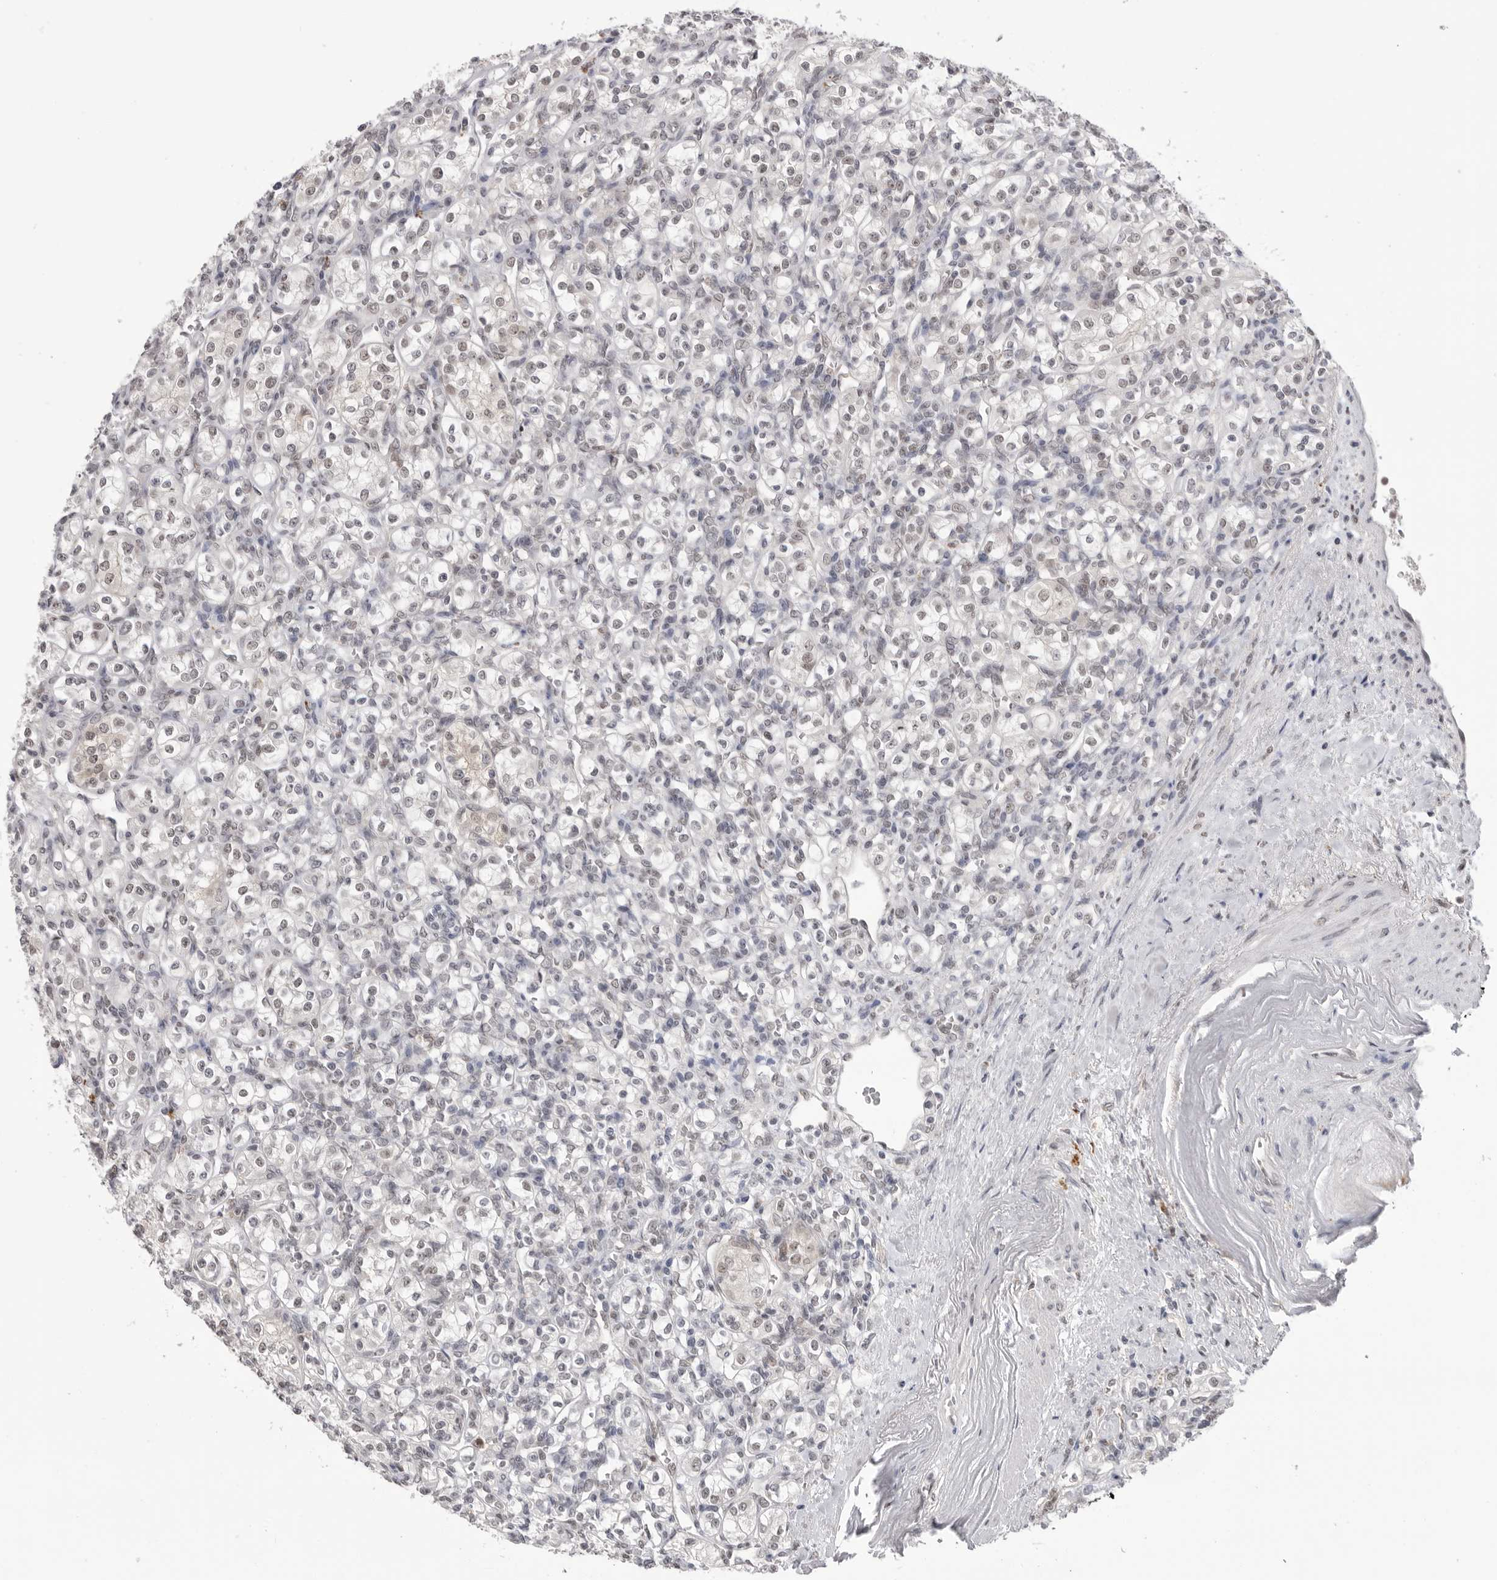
{"staining": {"intensity": "weak", "quantity": "<25%", "location": "nuclear"}, "tissue": "renal cancer", "cell_type": "Tumor cells", "image_type": "cancer", "snomed": [{"axis": "morphology", "description": "Adenocarcinoma, NOS"}, {"axis": "topography", "description": "Kidney"}], "caption": "Tumor cells are negative for brown protein staining in renal cancer (adenocarcinoma).", "gene": "BCLAF3", "patient": {"sex": "male", "age": 77}}